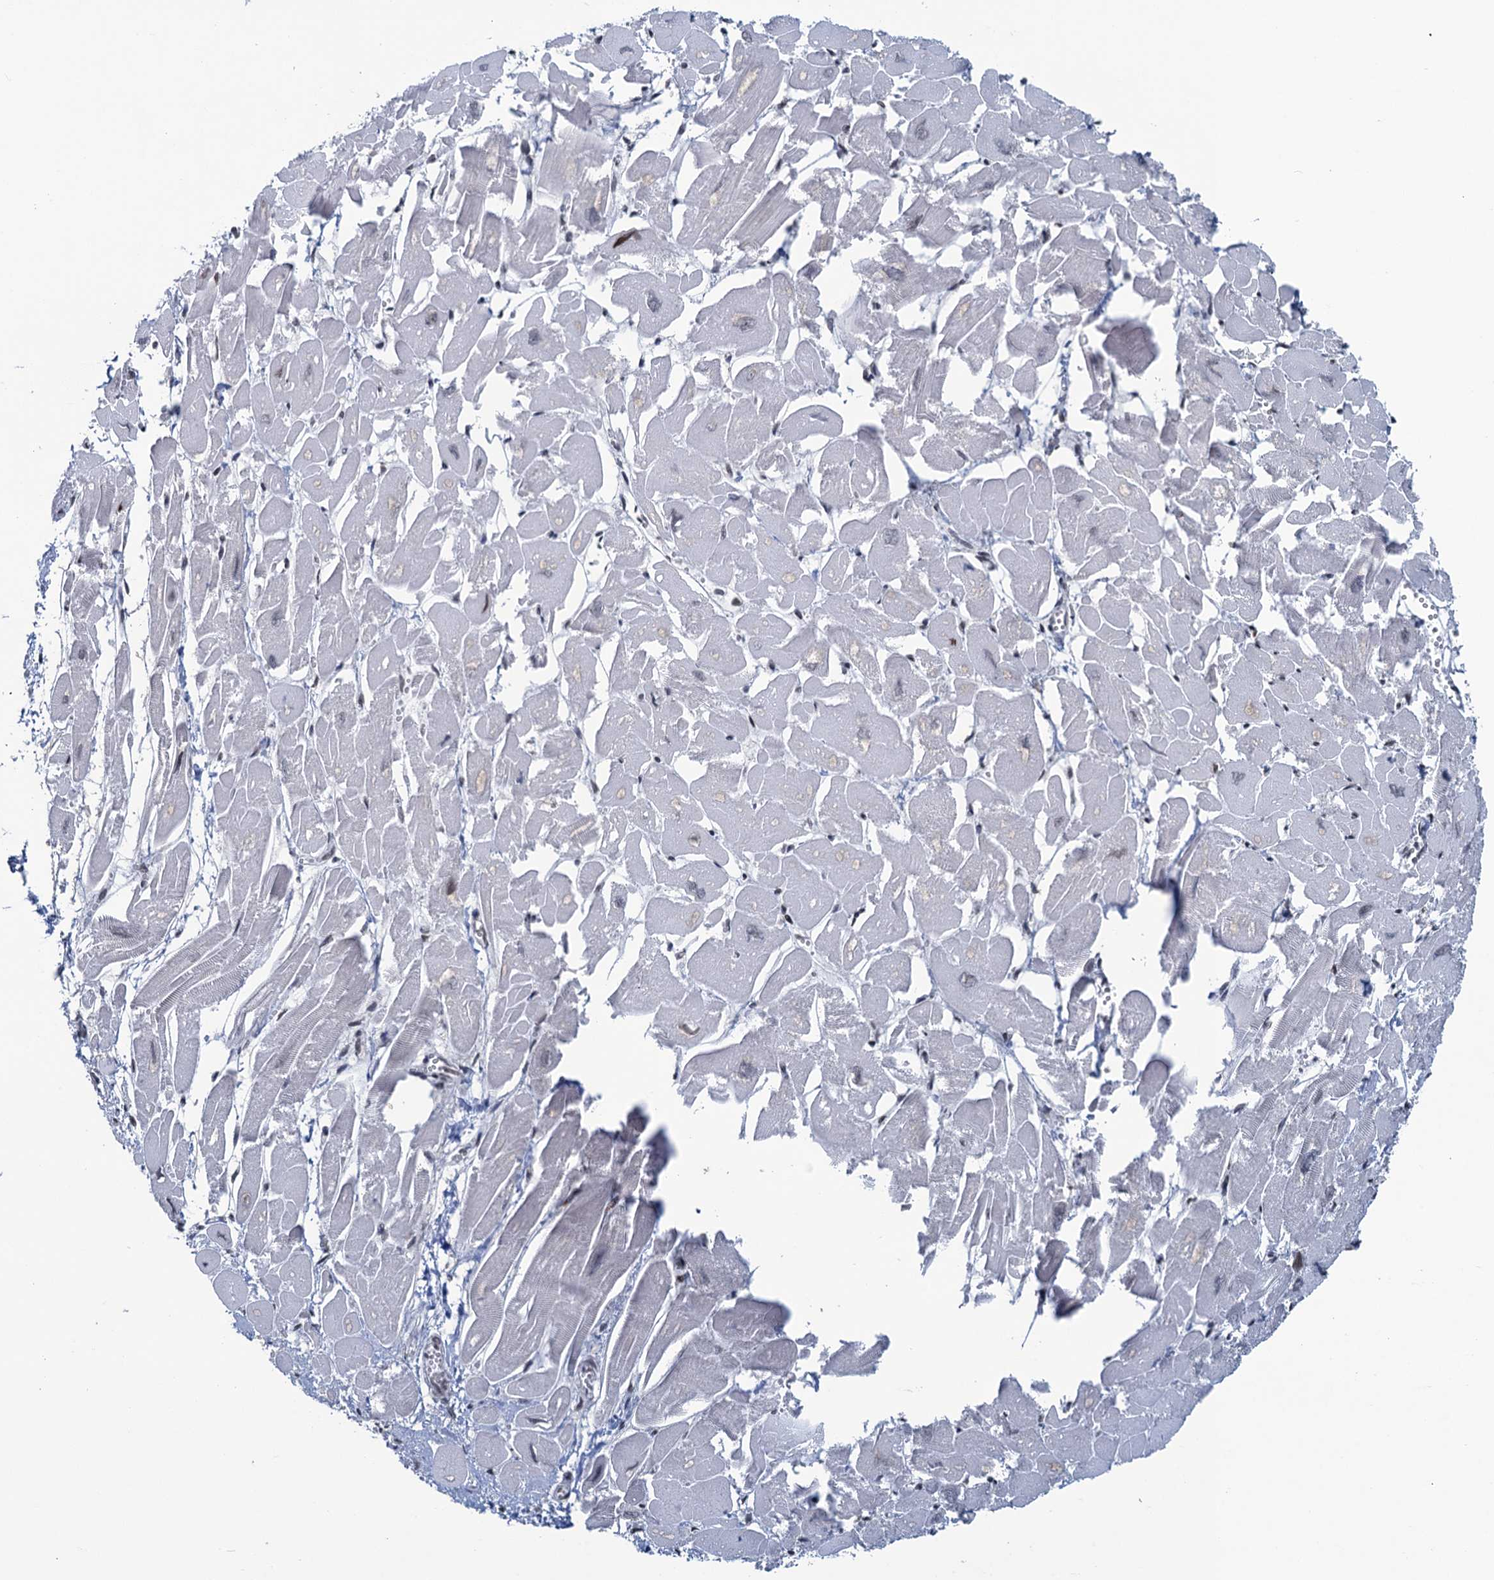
{"staining": {"intensity": "negative", "quantity": "none", "location": "none"}, "tissue": "heart muscle", "cell_type": "Cardiomyocytes", "image_type": "normal", "snomed": [{"axis": "morphology", "description": "Normal tissue, NOS"}, {"axis": "topography", "description": "Heart"}], "caption": "The immunohistochemistry micrograph has no significant positivity in cardiomyocytes of heart muscle. (DAB (3,3'-diaminobenzidine) immunohistochemistry (IHC) with hematoxylin counter stain).", "gene": "FYB1", "patient": {"sex": "male", "age": 54}}